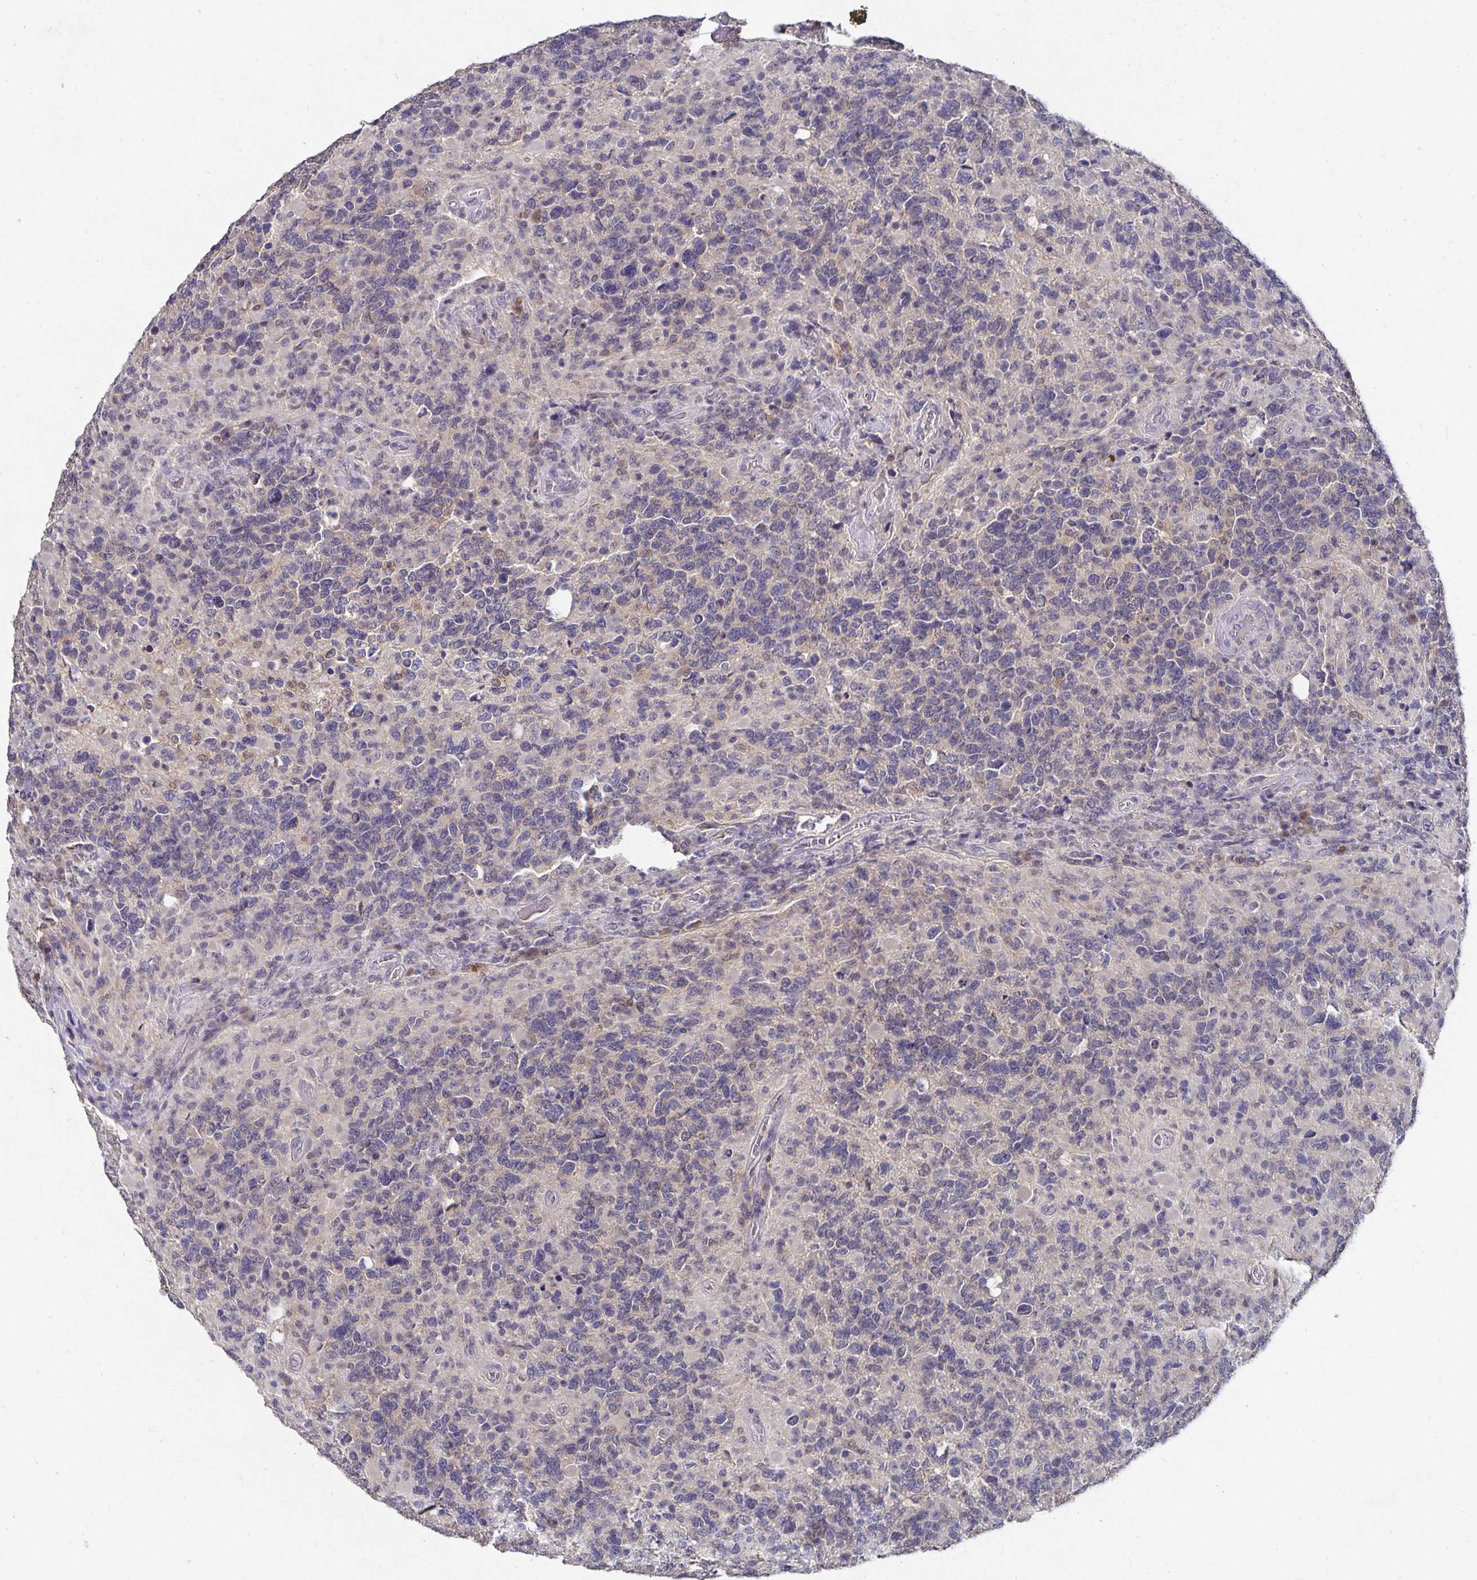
{"staining": {"intensity": "negative", "quantity": "none", "location": "none"}, "tissue": "glioma", "cell_type": "Tumor cells", "image_type": "cancer", "snomed": [{"axis": "morphology", "description": "Glioma, malignant, High grade"}, {"axis": "topography", "description": "Brain"}], "caption": "An immunohistochemistry (IHC) micrograph of glioma is shown. There is no staining in tumor cells of glioma.", "gene": "HEPN1", "patient": {"sex": "female", "age": 40}}